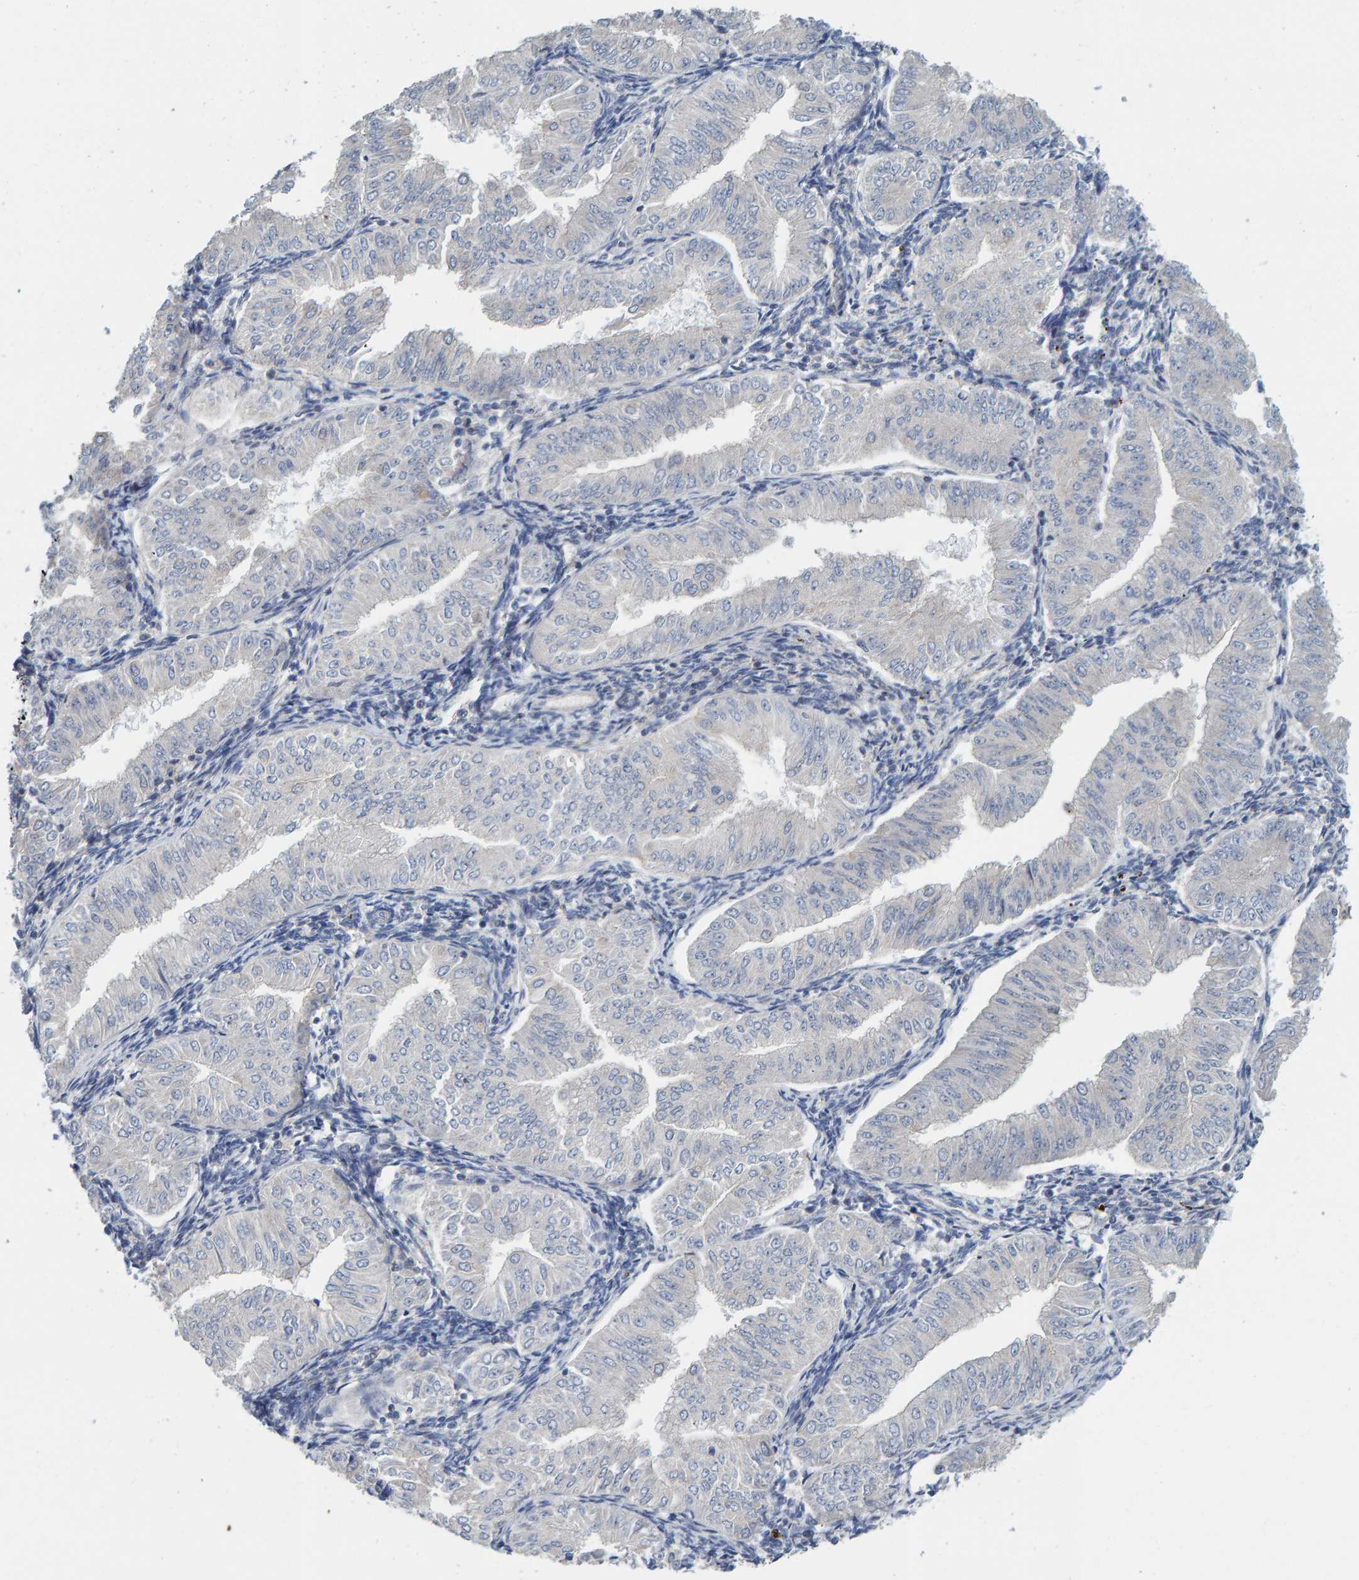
{"staining": {"intensity": "negative", "quantity": "none", "location": "none"}, "tissue": "endometrial cancer", "cell_type": "Tumor cells", "image_type": "cancer", "snomed": [{"axis": "morphology", "description": "Normal tissue, NOS"}, {"axis": "morphology", "description": "Adenocarcinoma, NOS"}, {"axis": "topography", "description": "Endometrium"}], "caption": "This histopathology image is of endometrial cancer stained with IHC to label a protein in brown with the nuclei are counter-stained blue. There is no positivity in tumor cells. (DAB IHC with hematoxylin counter stain).", "gene": "CCM2", "patient": {"sex": "female", "age": 53}}